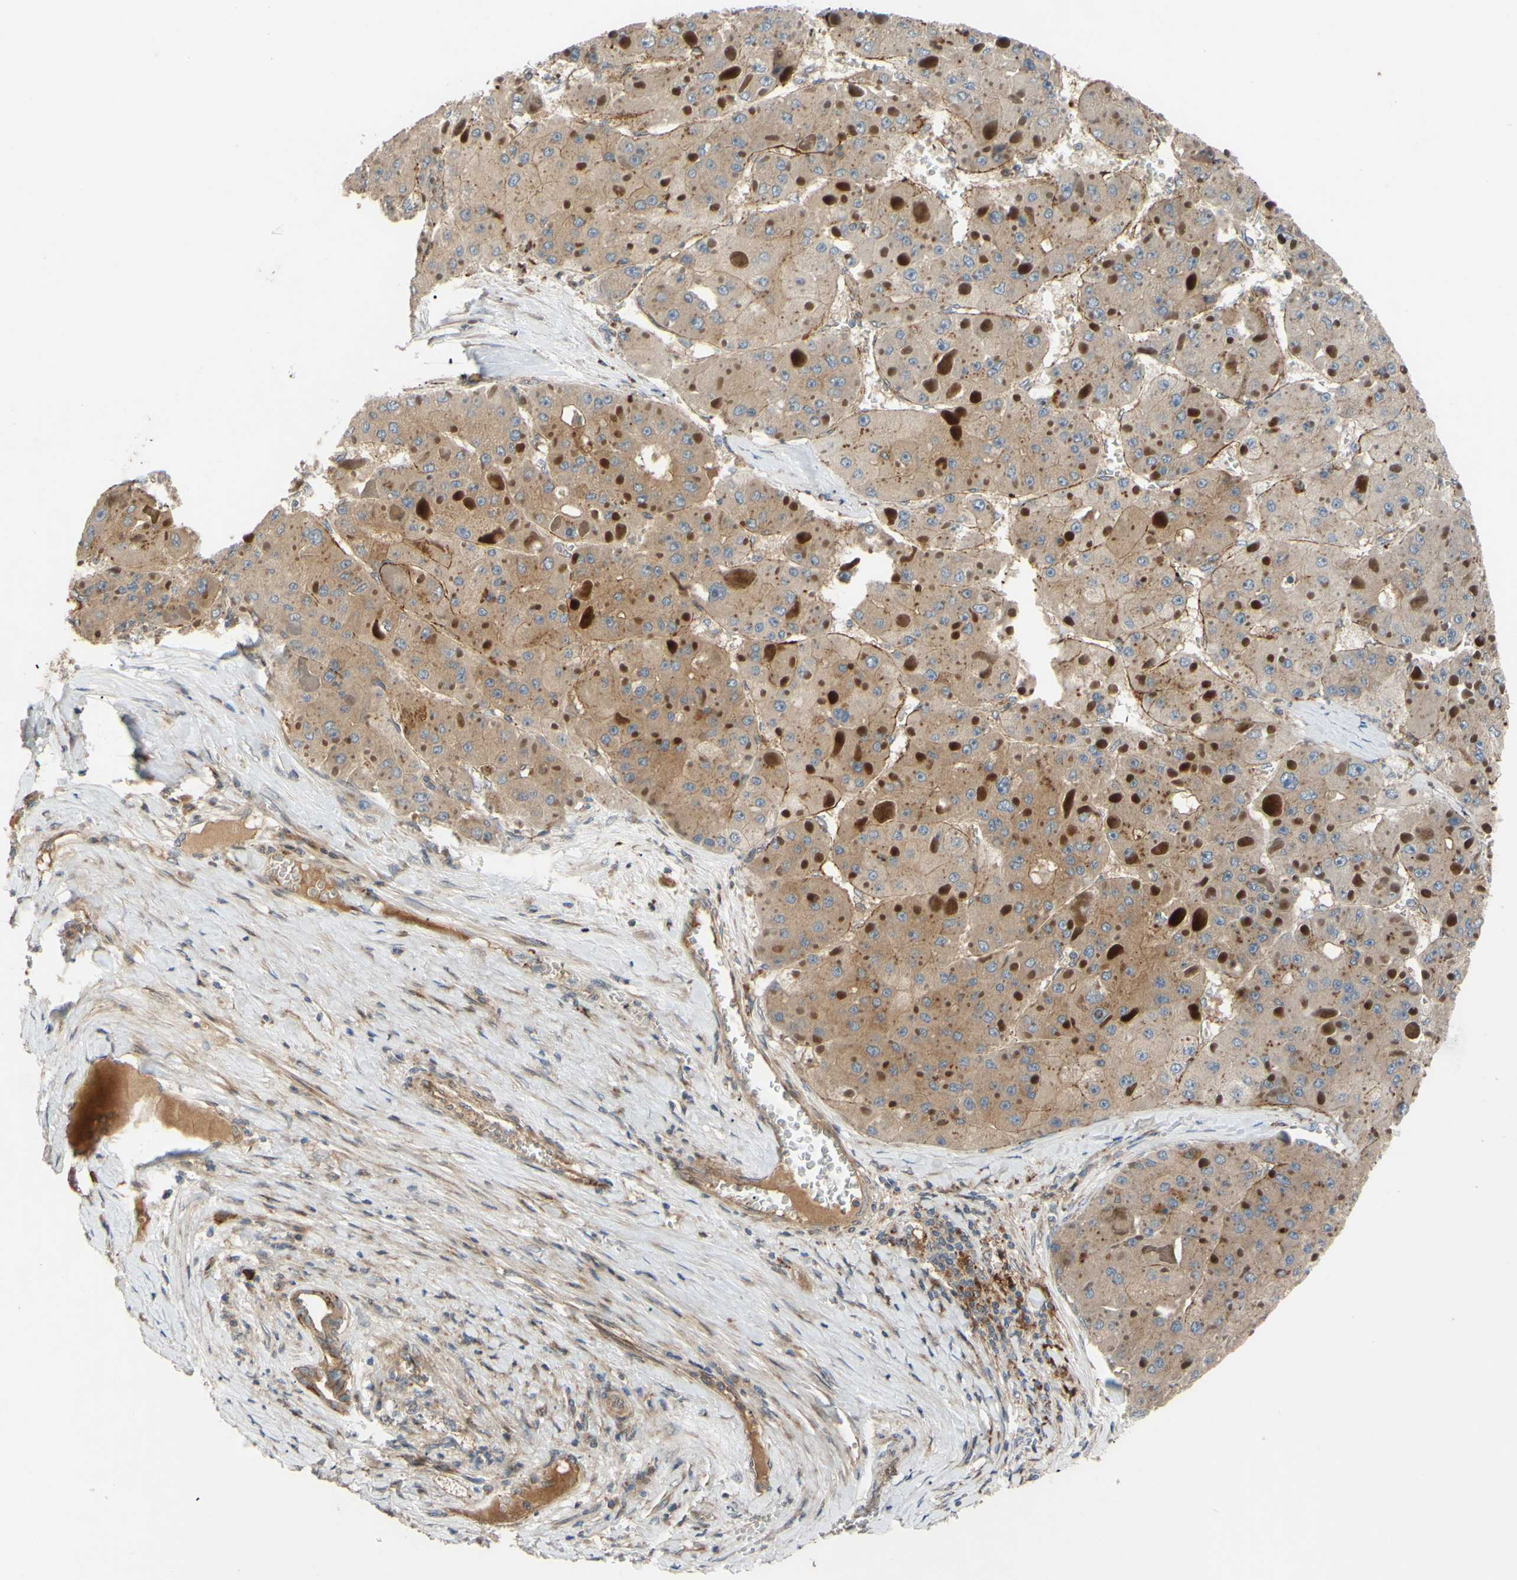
{"staining": {"intensity": "weak", "quantity": ">75%", "location": "cytoplasmic/membranous"}, "tissue": "liver cancer", "cell_type": "Tumor cells", "image_type": "cancer", "snomed": [{"axis": "morphology", "description": "Carcinoma, Hepatocellular, NOS"}, {"axis": "topography", "description": "Liver"}], "caption": "About >75% of tumor cells in human liver hepatocellular carcinoma exhibit weak cytoplasmic/membranous protein expression as visualized by brown immunohistochemical staining.", "gene": "SPTLC1", "patient": {"sex": "female", "age": 73}}